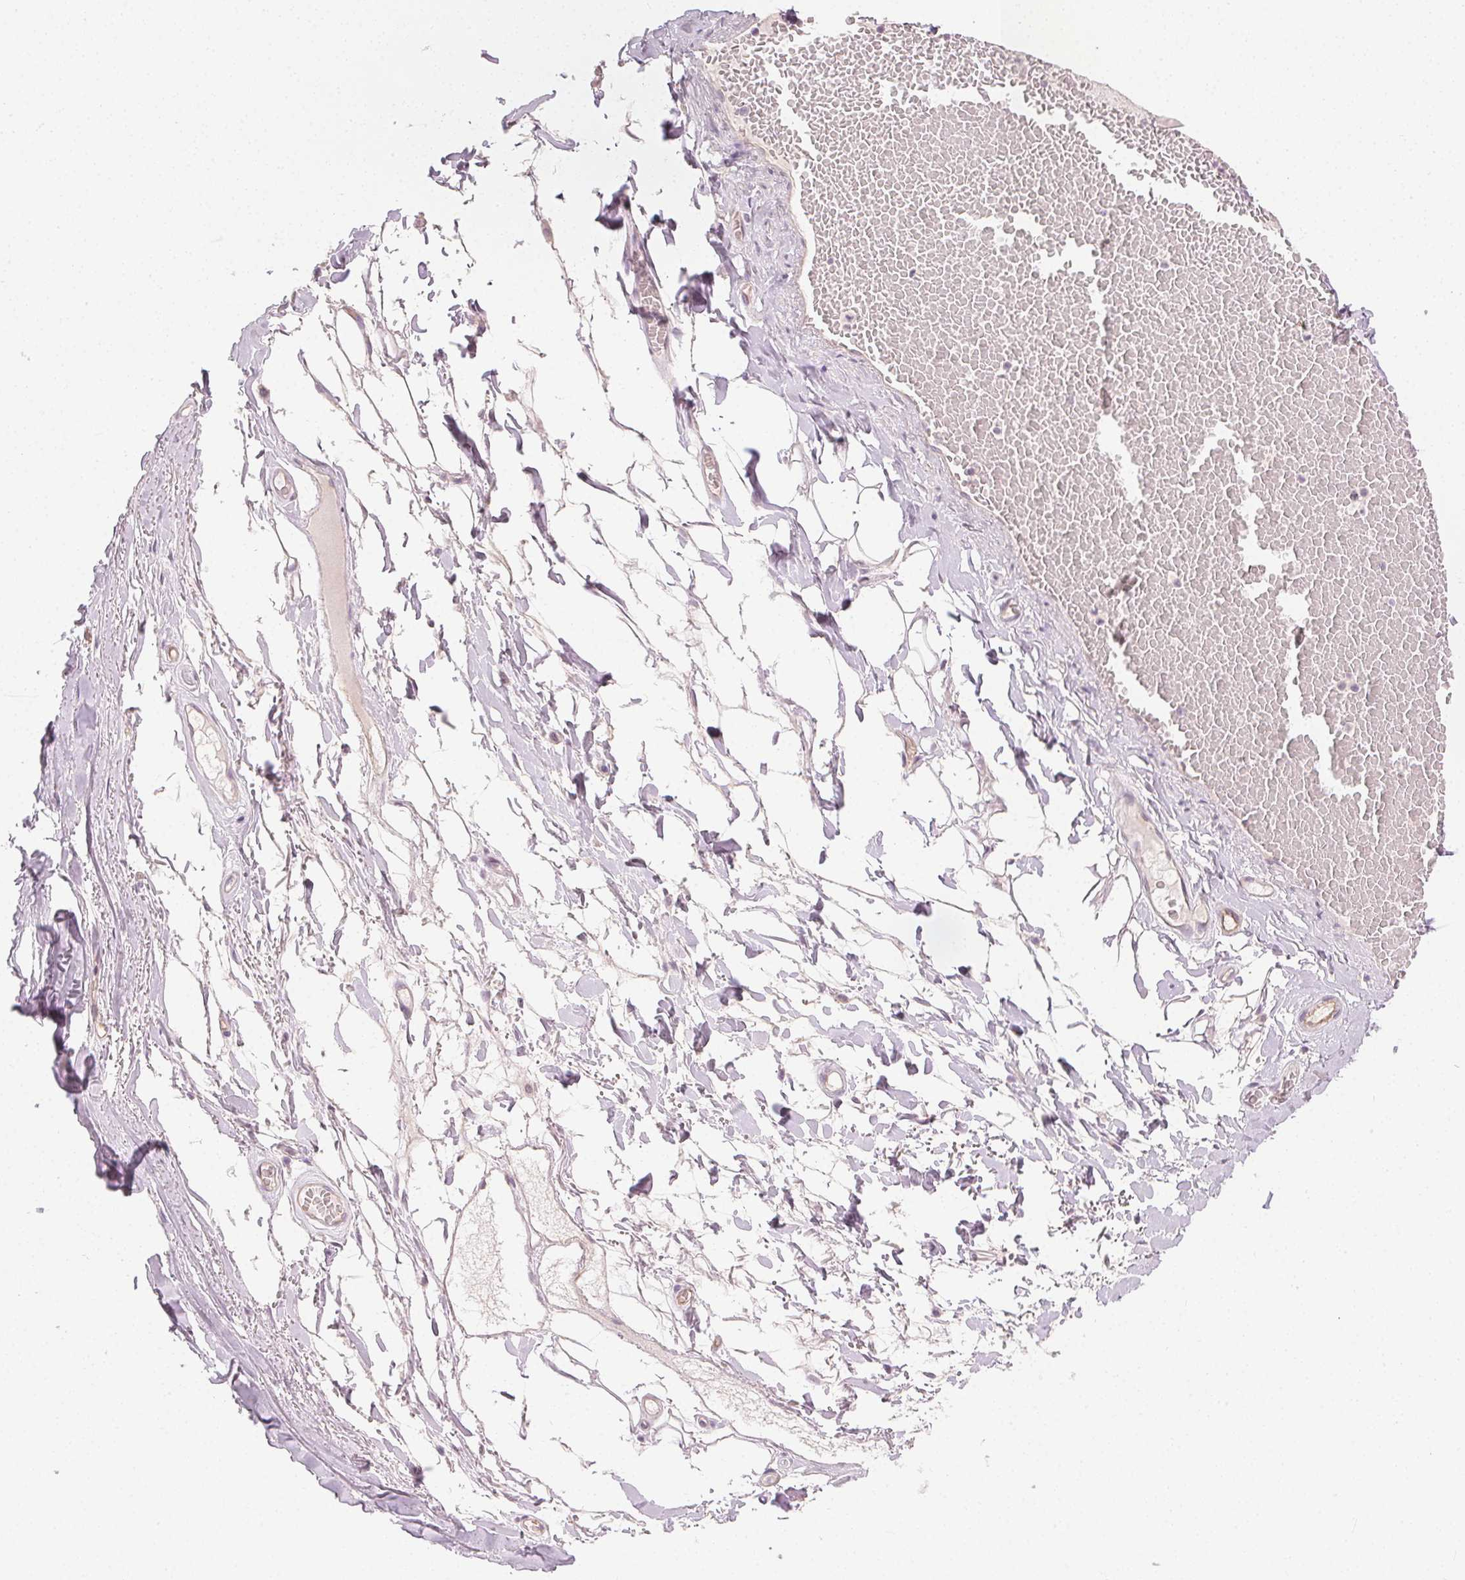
{"staining": {"intensity": "weak", "quantity": "<25%", "location": "cytoplasmic/membranous"}, "tissue": "adipose tissue", "cell_type": "Adipocytes", "image_type": "normal", "snomed": [{"axis": "morphology", "description": "Normal tissue, NOS"}, {"axis": "topography", "description": "Lymph node"}, {"axis": "topography", "description": "Cartilage tissue"}, {"axis": "topography", "description": "Nasopharynx"}], "caption": "This is a photomicrograph of IHC staining of normal adipose tissue, which shows no expression in adipocytes.", "gene": "PODXL", "patient": {"sex": "male", "age": 63}}